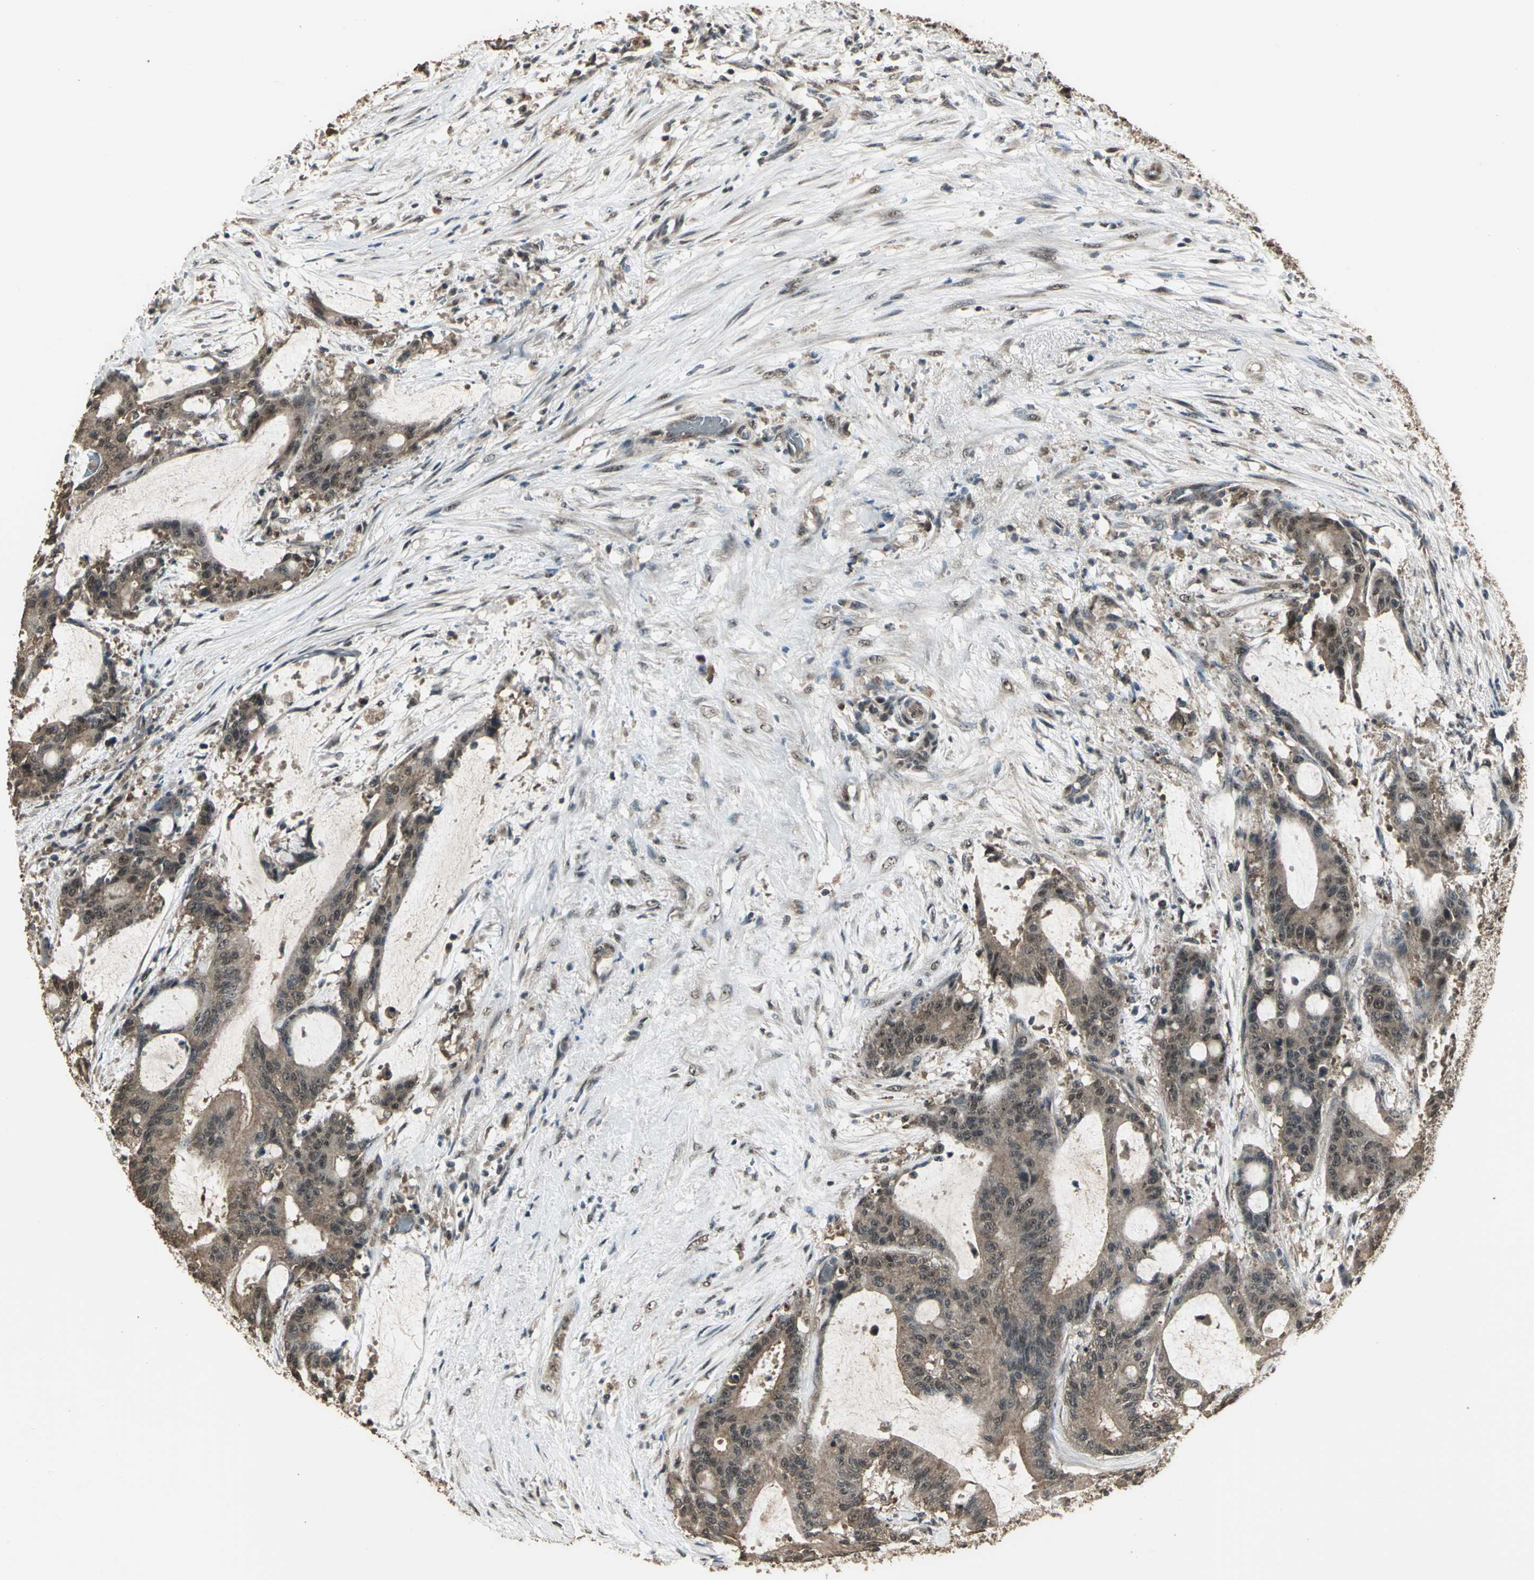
{"staining": {"intensity": "moderate", "quantity": ">75%", "location": "cytoplasmic/membranous"}, "tissue": "liver cancer", "cell_type": "Tumor cells", "image_type": "cancer", "snomed": [{"axis": "morphology", "description": "Cholangiocarcinoma"}, {"axis": "topography", "description": "Liver"}], "caption": "Immunohistochemical staining of human liver cancer (cholangiocarcinoma) exhibits moderate cytoplasmic/membranous protein positivity in approximately >75% of tumor cells. The staining was performed using DAB (3,3'-diaminobenzidine) to visualize the protein expression in brown, while the nuclei were stained in blue with hematoxylin (Magnification: 20x).", "gene": "UCHL5", "patient": {"sex": "female", "age": 73}}